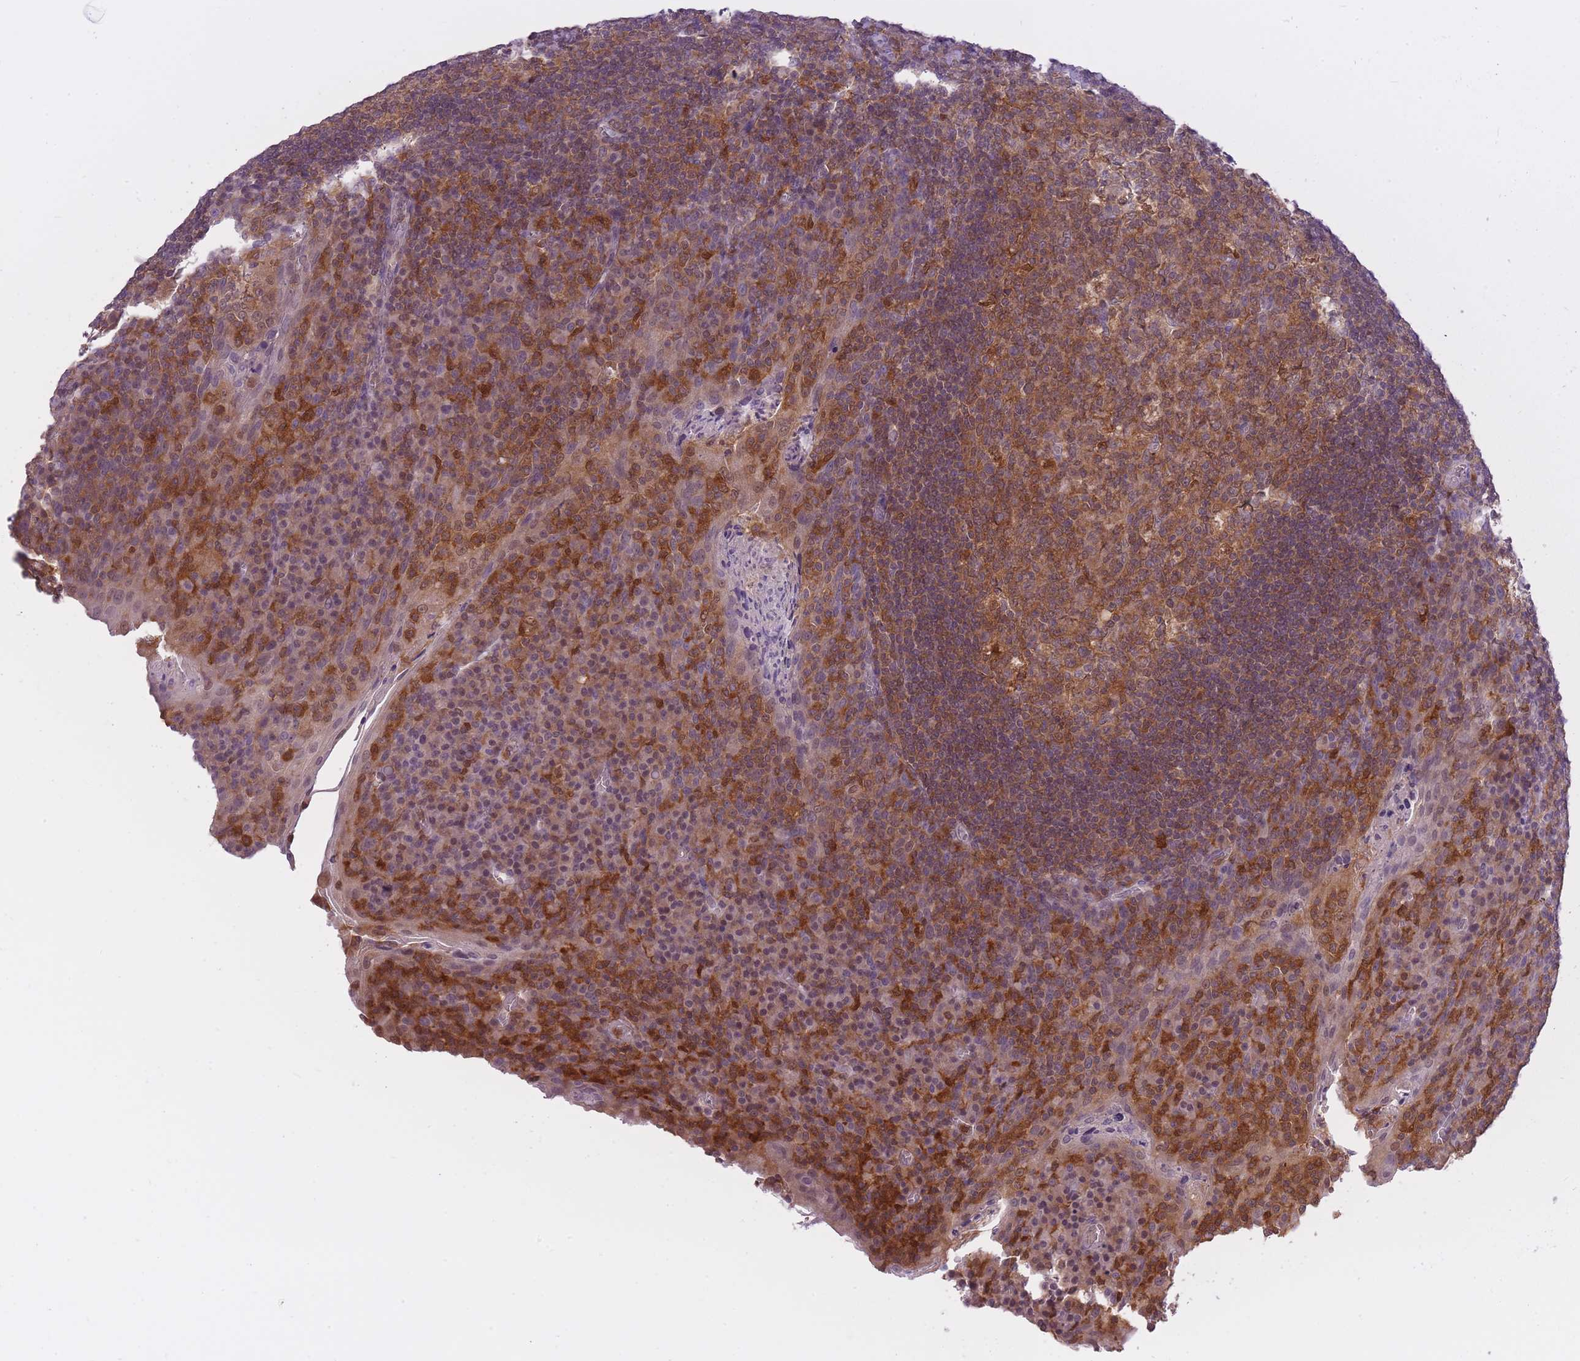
{"staining": {"intensity": "strong", "quantity": ">75%", "location": "cytoplasmic/membranous,nuclear"}, "tissue": "tonsil", "cell_type": "Germinal center cells", "image_type": "normal", "snomed": [{"axis": "morphology", "description": "Normal tissue, NOS"}, {"axis": "topography", "description": "Tonsil"}], "caption": "Protein analysis of normal tonsil displays strong cytoplasmic/membranous,nuclear staining in about >75% of germinal center cells. (DAB IHC with brightfield microscopy, high magnification).", "gene": "CXorf38", "patient": {"sex": "male", "age": 17}}